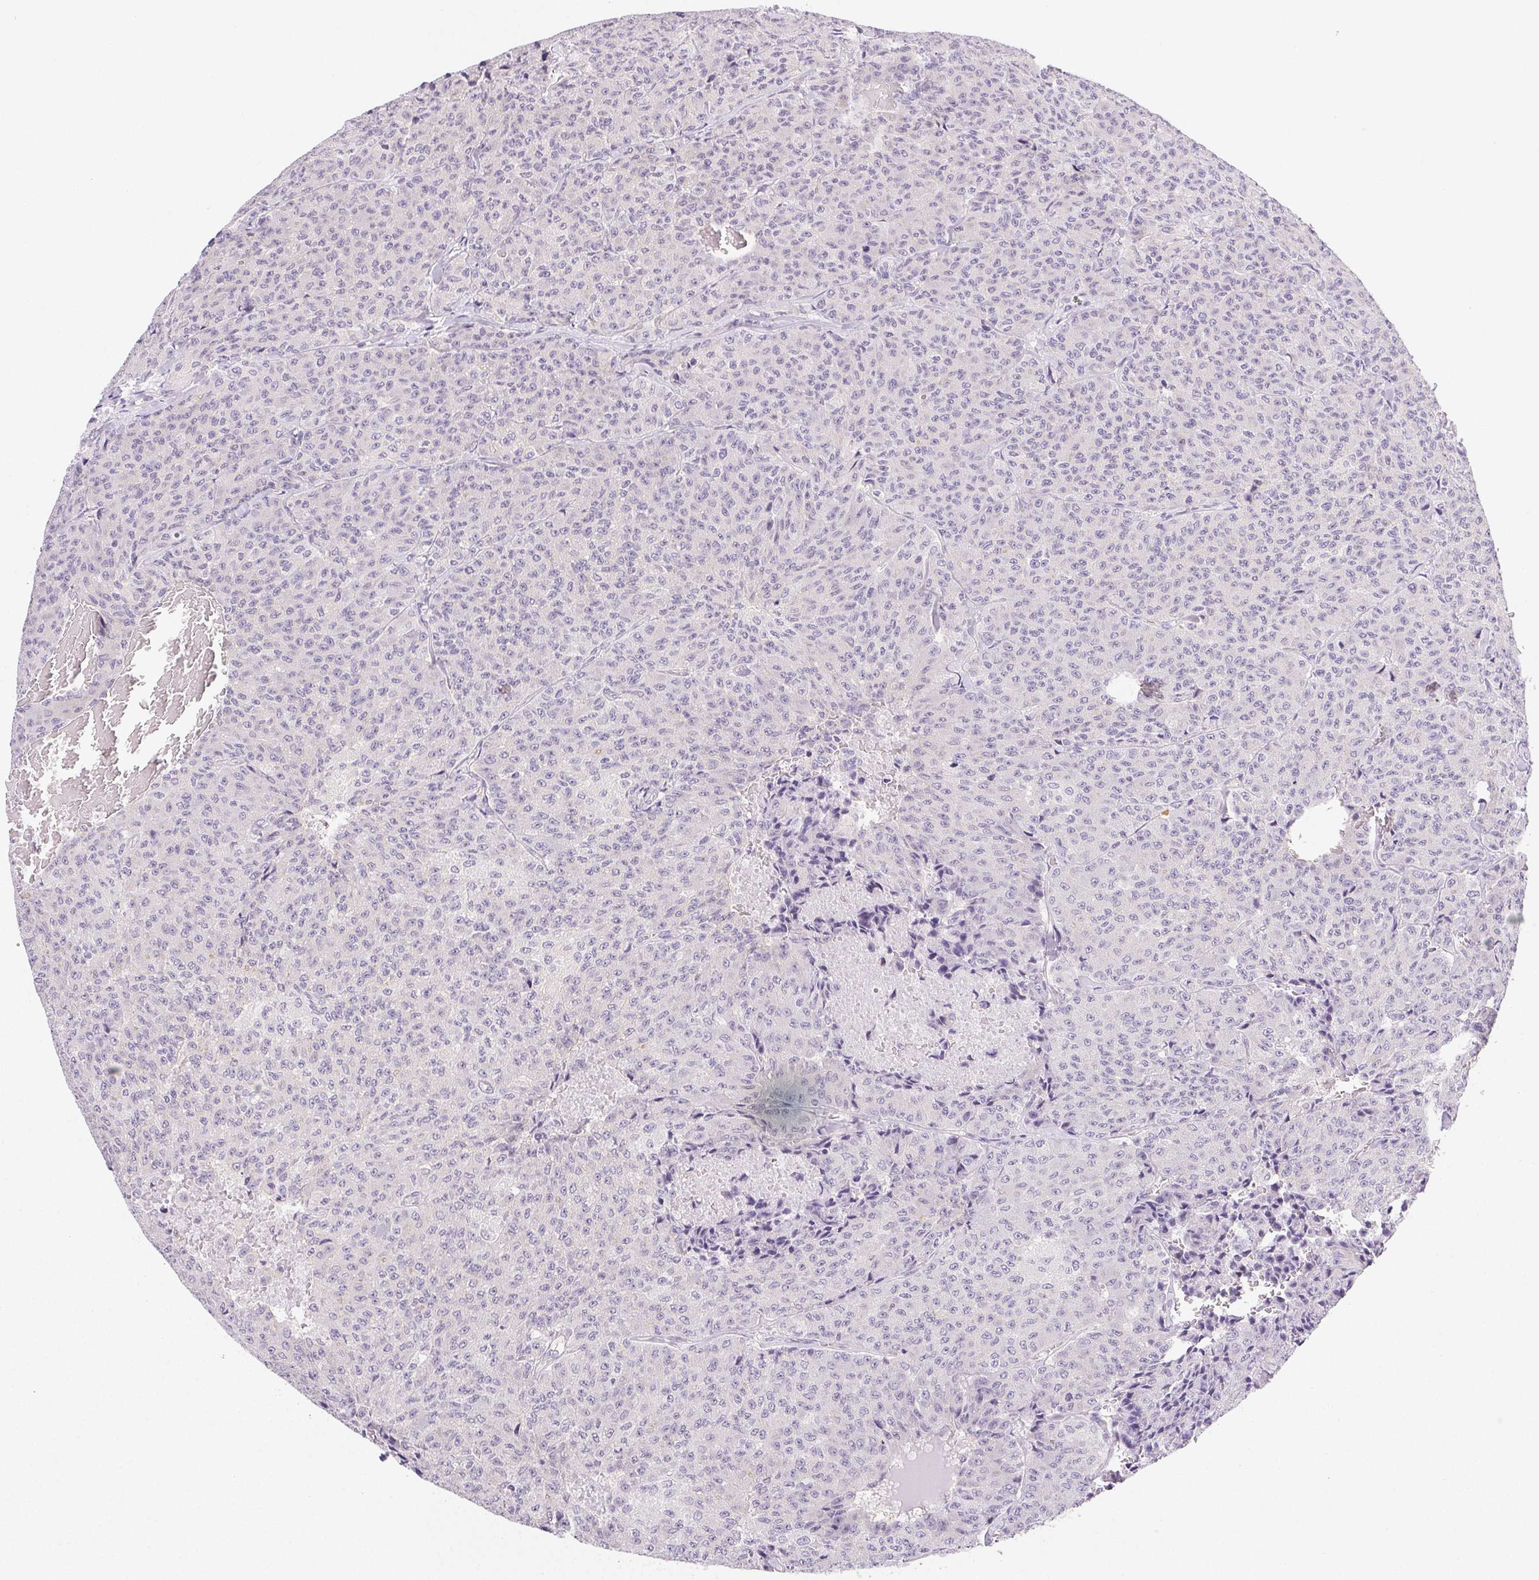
{"staining": {"intensity": "negative", "quantity": "none", "location": "none"}, "tissue": "carcinoid", "cell_type": "Tumor cells", "image_type": "cancer", "snomed": [{"axis": "morphology", "description": "Carcinoid, malignant, NOS"}, {"axis": "topography", "description": "Lung"}], "caption": "Immunohistochemical staining of malignant carcinoid displays no significant positivity in tumor cells.", "gene": "CSN1S1", "patient": {"sex": "male", "age": 71}}